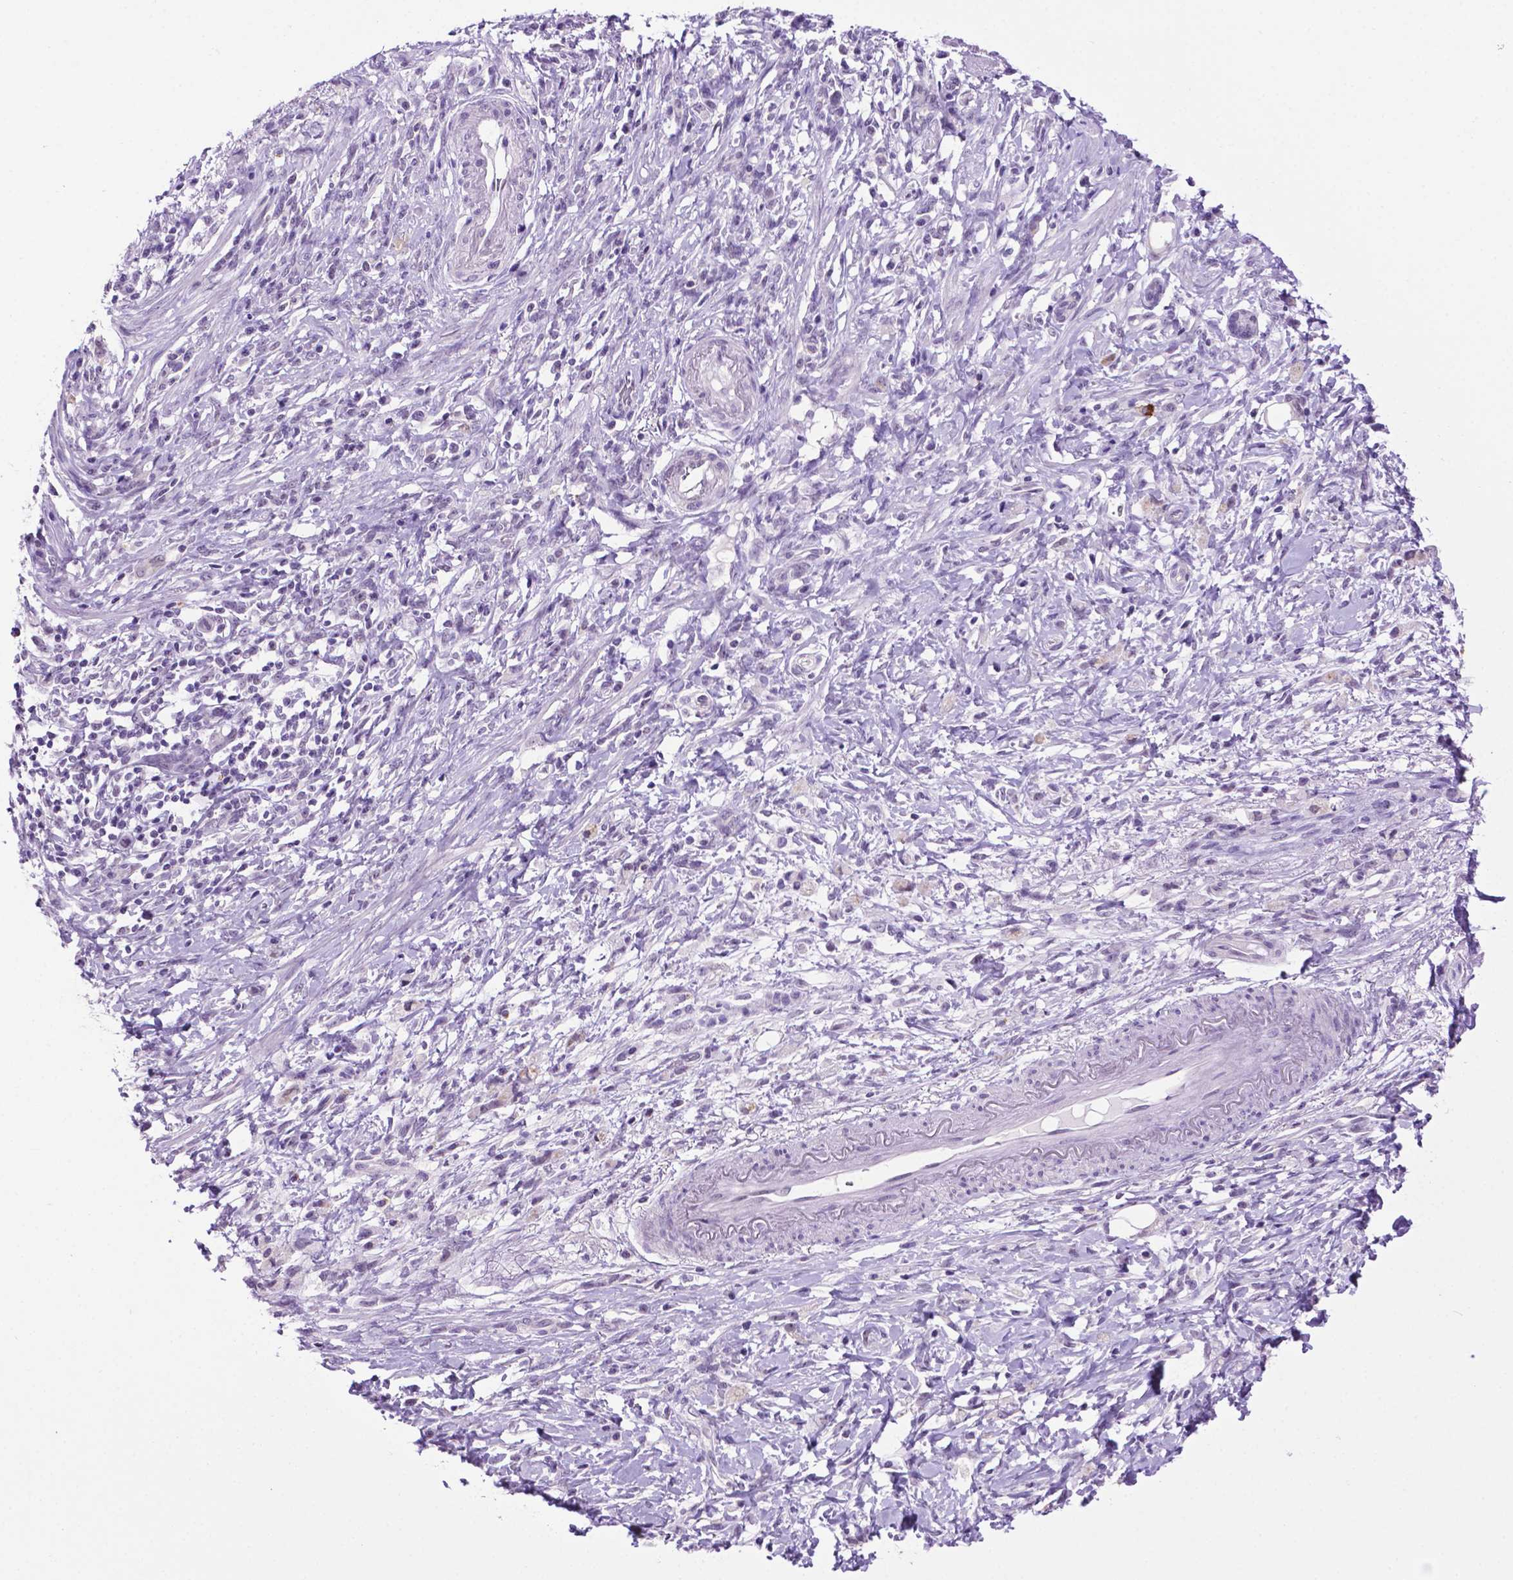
{"staining": {"intensity": "negative", "quantity": "none", "location": "none"}, "tissue": "stomach cancer", "cell_type": "Tumor cells", "image_type": "cancer", "snomed": [{"axis": "morphology", "description": "Adenocarcinoma, NOS"}, {"axis": "topography", "description": "Stomach"}], "caption": "IHC of human adenocarcinoma (stomach) displays no positivity in tumor cells.", "gene": "TACSTD2", "patient": {"sex": "female", "age": 84}}